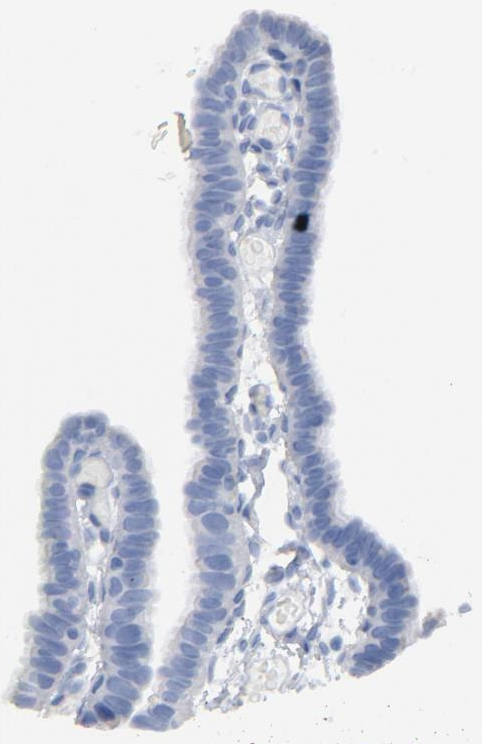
{"staining": {"intensity": "negative", "quantity": "none", "location": "none"}, "tissue": "fallopian tube", "cell_type": "Glandular cells", "image_type": "normal", "snomed": [{"axis": "morphology", "description": "Normal tissue, NOS"}, {"axis": "topography", "description": "Fallopian tube"}], "caption": "Micrograph shows no significant protein positivity in glandular cells of benign fallopian tube. The staining was performed using DAB (3,3'-diaminobenzidine) to visualize the protein expression in brown, while the nuclei were stained in blue with hematoxylin (Magnification: 20x).", "gene": "C14orf119", "patient": {"sex": "female", "age": 29}}